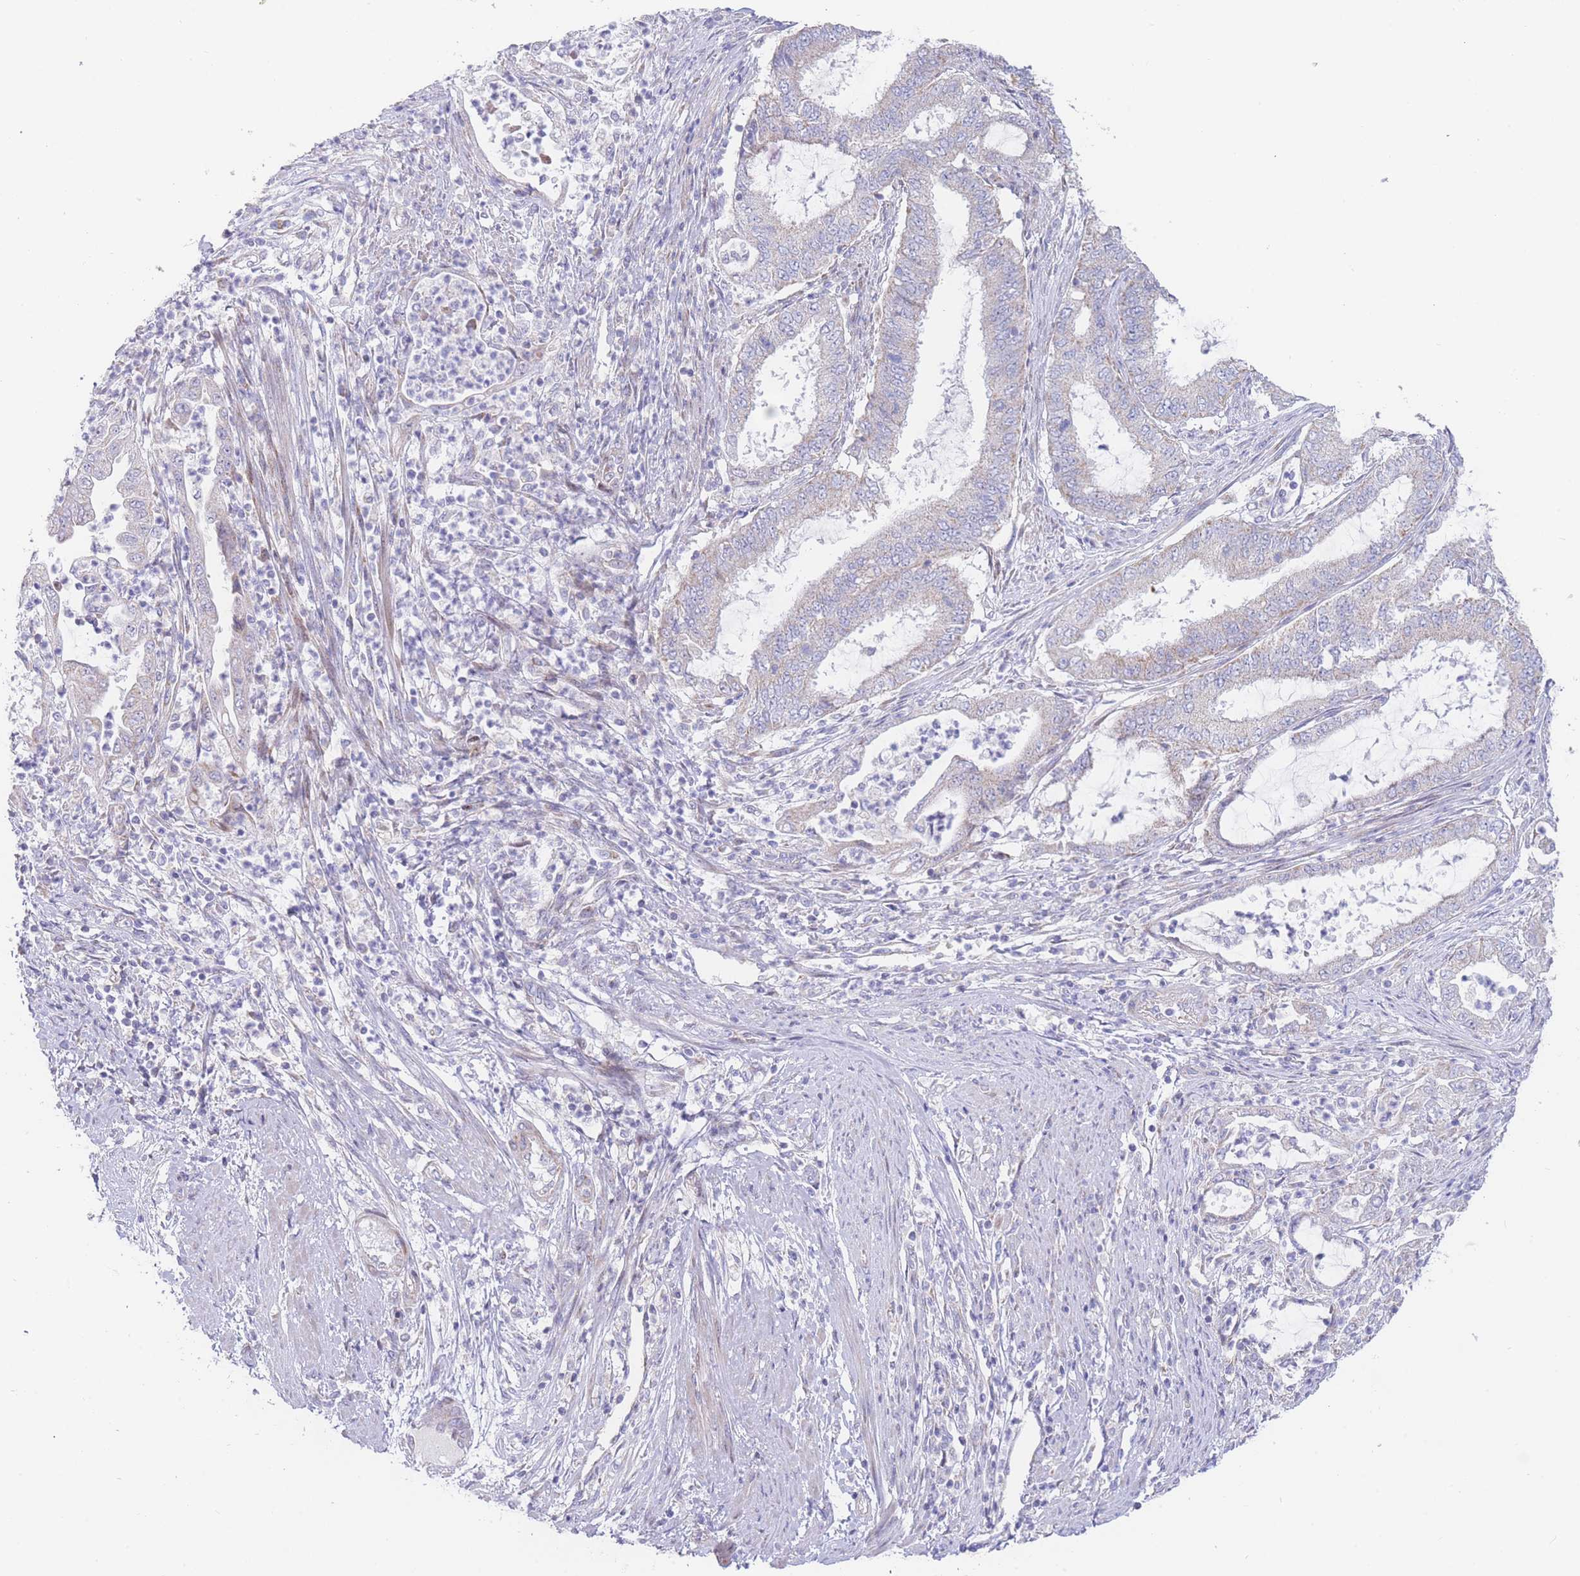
{"staining": {"intensity": "negative", "quantity": "none", "location": "none"}, "tissue": "endometrial cancer", "cell_type": "Tumor cells", "image_type": "cancer", "snomed": [{"axis": "morphology", "description": "Adenocarcinoma, NOS"}, {"axis": "topography", "description": "Endometrium"}], "caption": "The histopathology image shows no staining of tumor cells in endometrial cancer (adenocarcinoma). (Stains: DAB immunohistochemistry with hematoxylin counter stain, Microscopy: brightfield microscopy at high magnification).", "gene": "GPAM", "patient": {"sex": "female", "age": 51}}